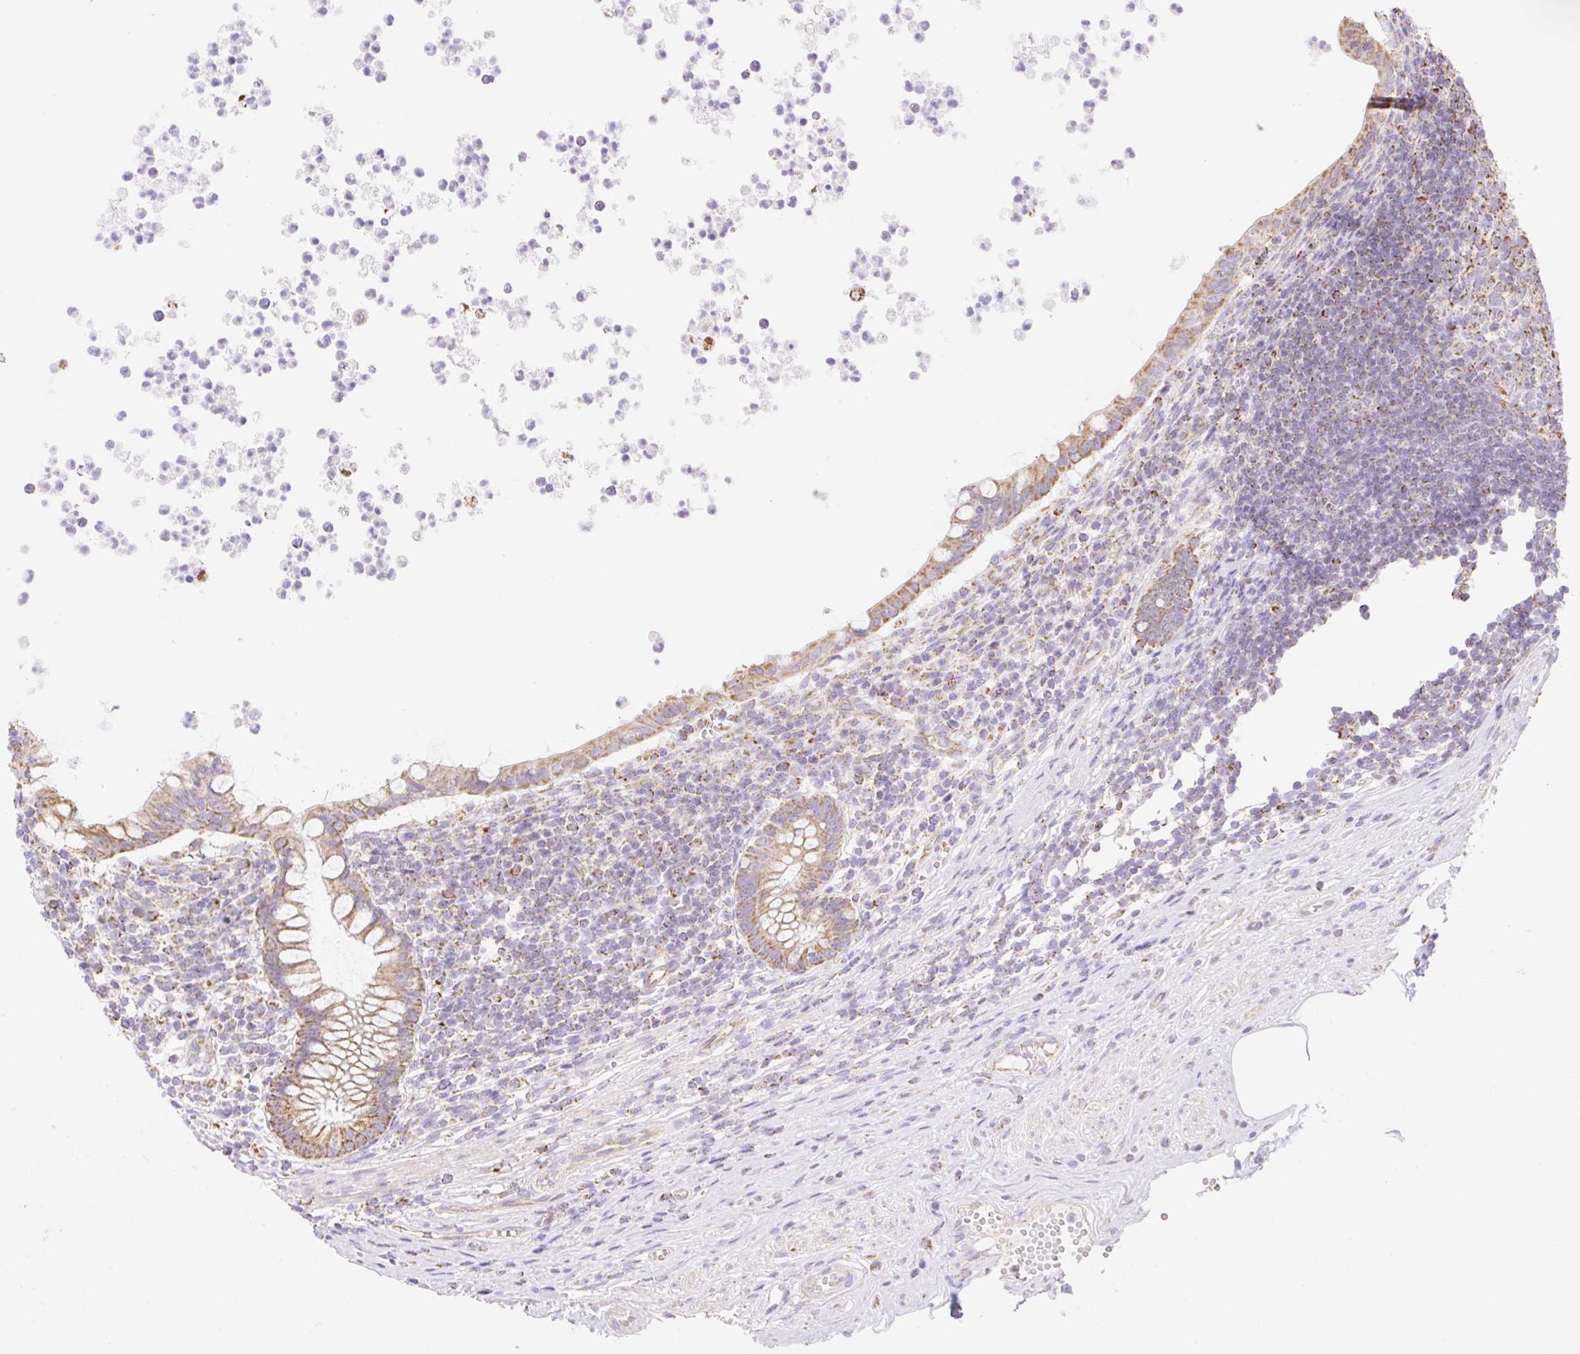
{"staining": {"intensity": "moderate", "quantity": ">75%", "location": "cytoplasmic/membranous"}, "tissue": "appendix", "cell_type": "Glandular cells", "image_type": "normal", "snomed": [{"axis": "morphology", "description": "Normal tissue, NOS"}, {"axis": "topography", "description": "Appendix"}], "caption": "Moderate cytoplasmic/membranous protein positivity is appreciated in approximately >75% of glandular cells in appendix. The protein is shown in brown color, while the nuclei are stained blue.", "gene": "ESAM", "patient": {"sex": "female", "age": 56}}